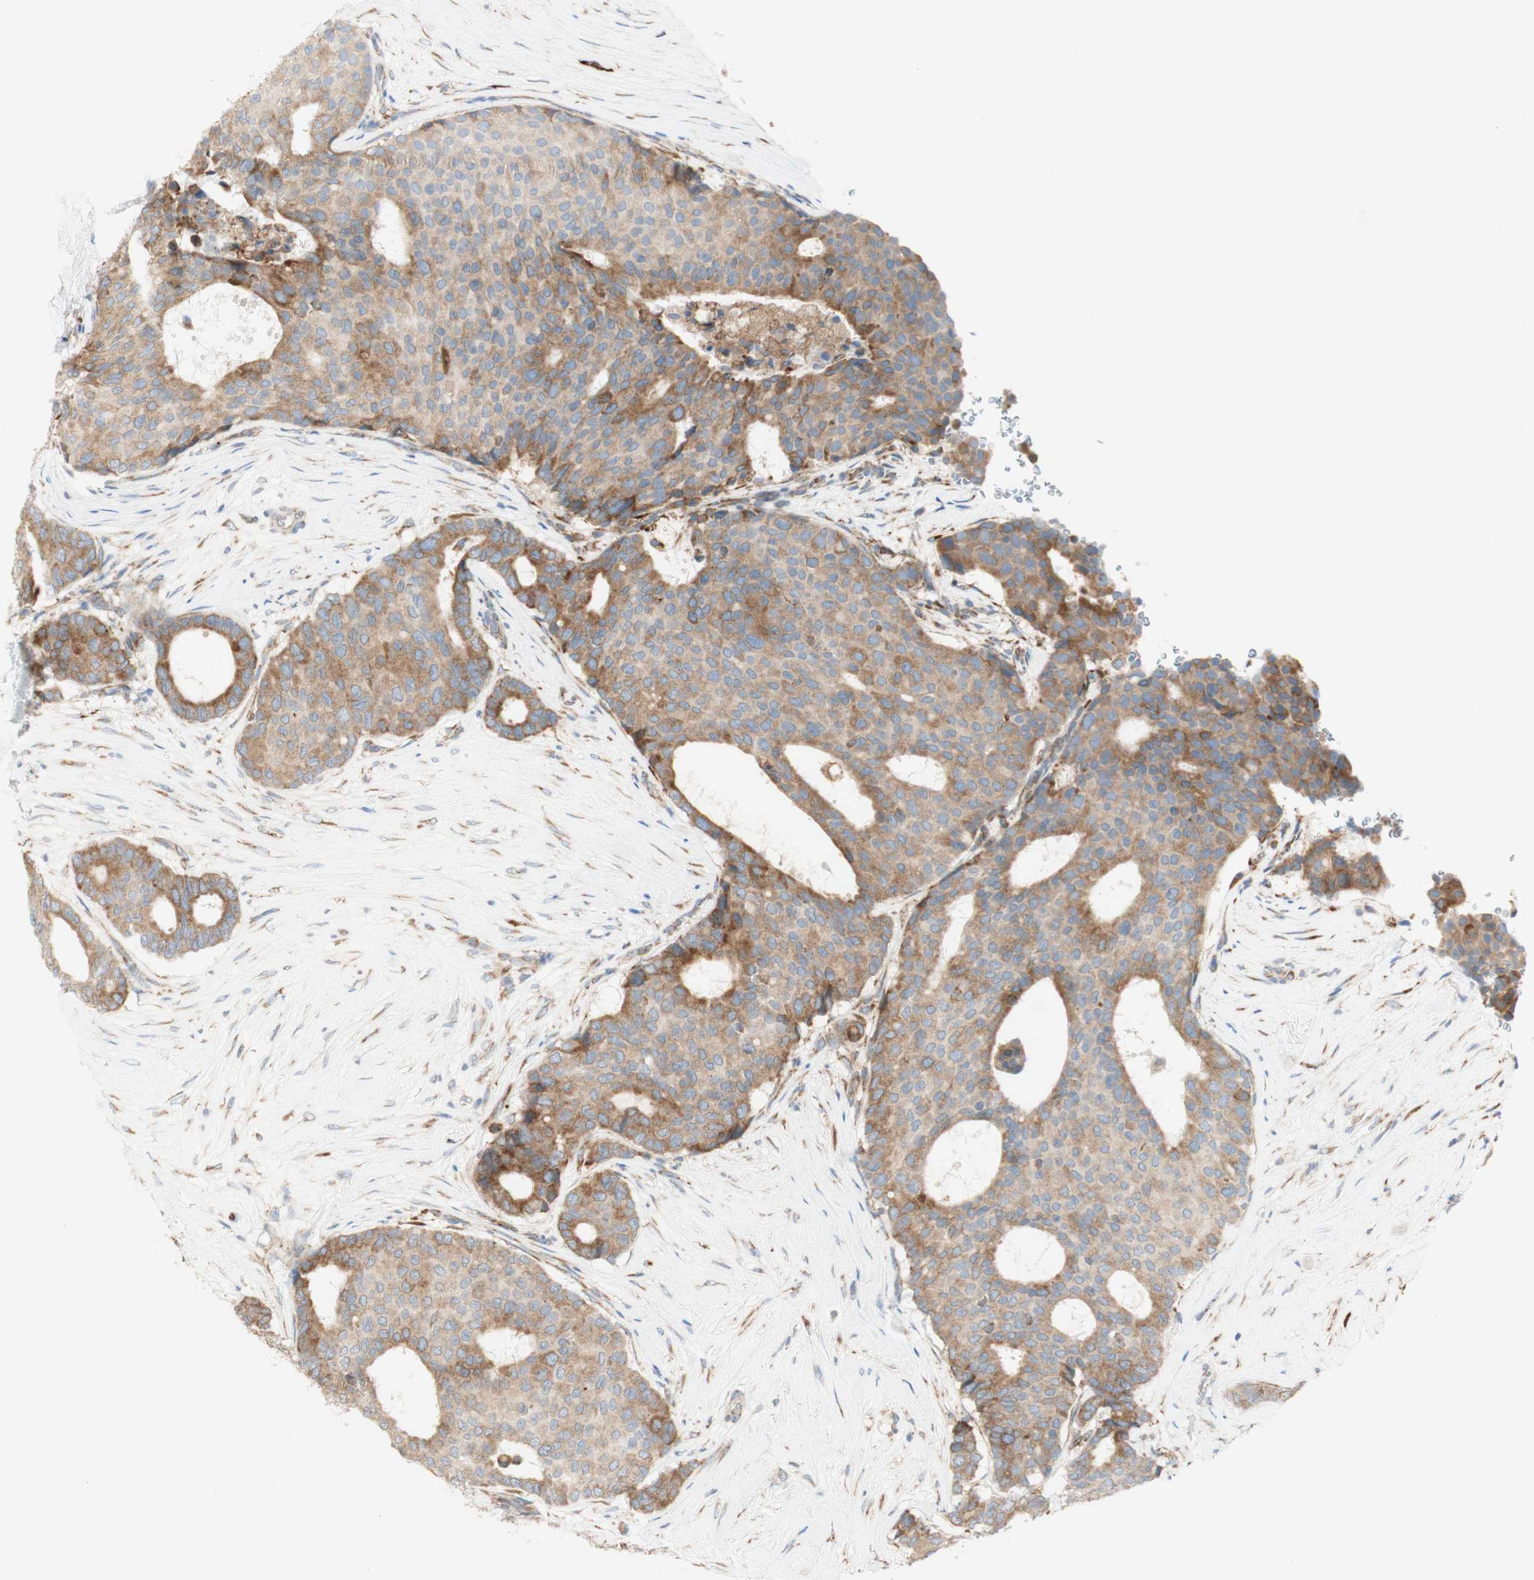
{"staining": {"intensity": "moderate", "quantity": ">75%", "location": "cytoplasmic/membranous"}, "tissue": "breast cancer", "cell_type": "Tumor cells", "image_type": "cancer", "snomed": [{"axis": "morphology", "description": "Duct carcinoma"}, {"axis": "topography", "description": "Breast"}], "caption": "Human intraductal carcinoma (breast) stained with a protein marker displays moderate staining in tumor cells.", "gene": "MANF", "patient": {"sex": "female", "age": 75}}